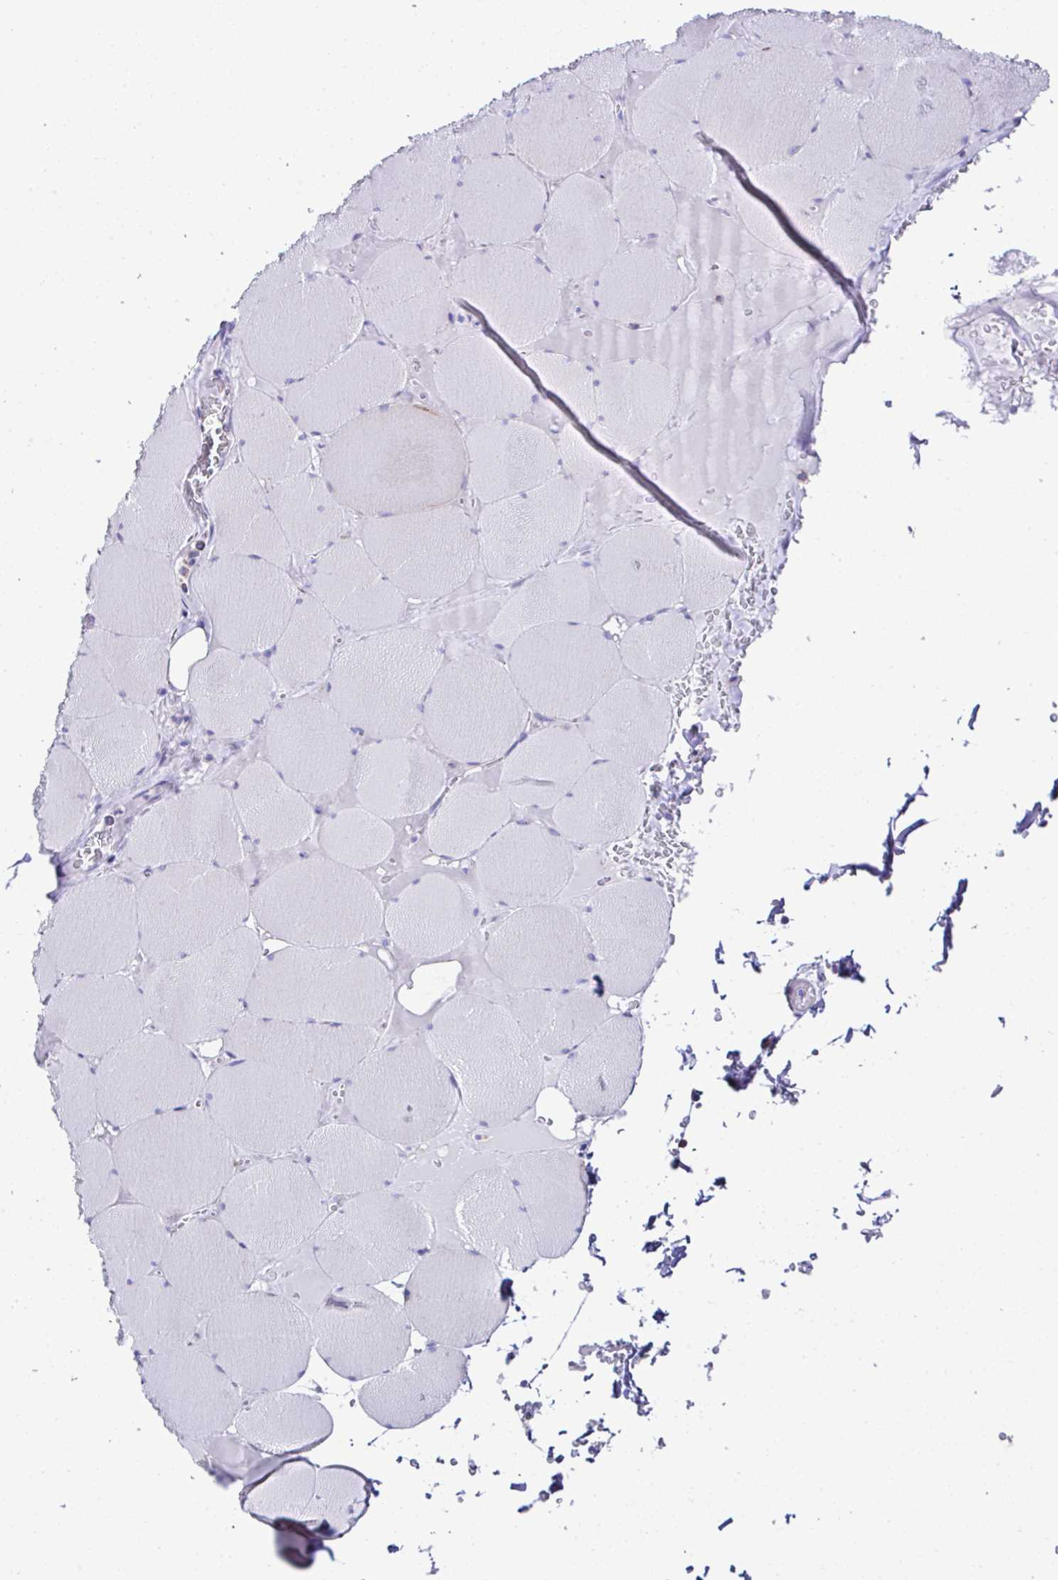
{"staining": {"intensity": "negative", "quantity": "none", "location": "none"}, "tissue": "skeletal muscle", "cell_type": "Myocytes", "image_type": "normal", "snomed": [{"axis": "morphology", "description": "Normal tissue, NOS"}, {"axis": "topography", "description": "Skeletal muscle"}, {"axis": "topography", "description": "Head-Neck"}], "caption": "A high-resolution image shows immunohistochemistry (IHC) staining of normal skeletal muscle, which demonstrates no significant positivity in myocytes. Brightfield microscopy of immunohistochemistry stained with DAB (3,3'-diaminobenzidine) (brown) and hematoxylin (blue), captured at high magnification.", "gene": "OR4P4", "patient": {"sex": "male", "age": 66}}